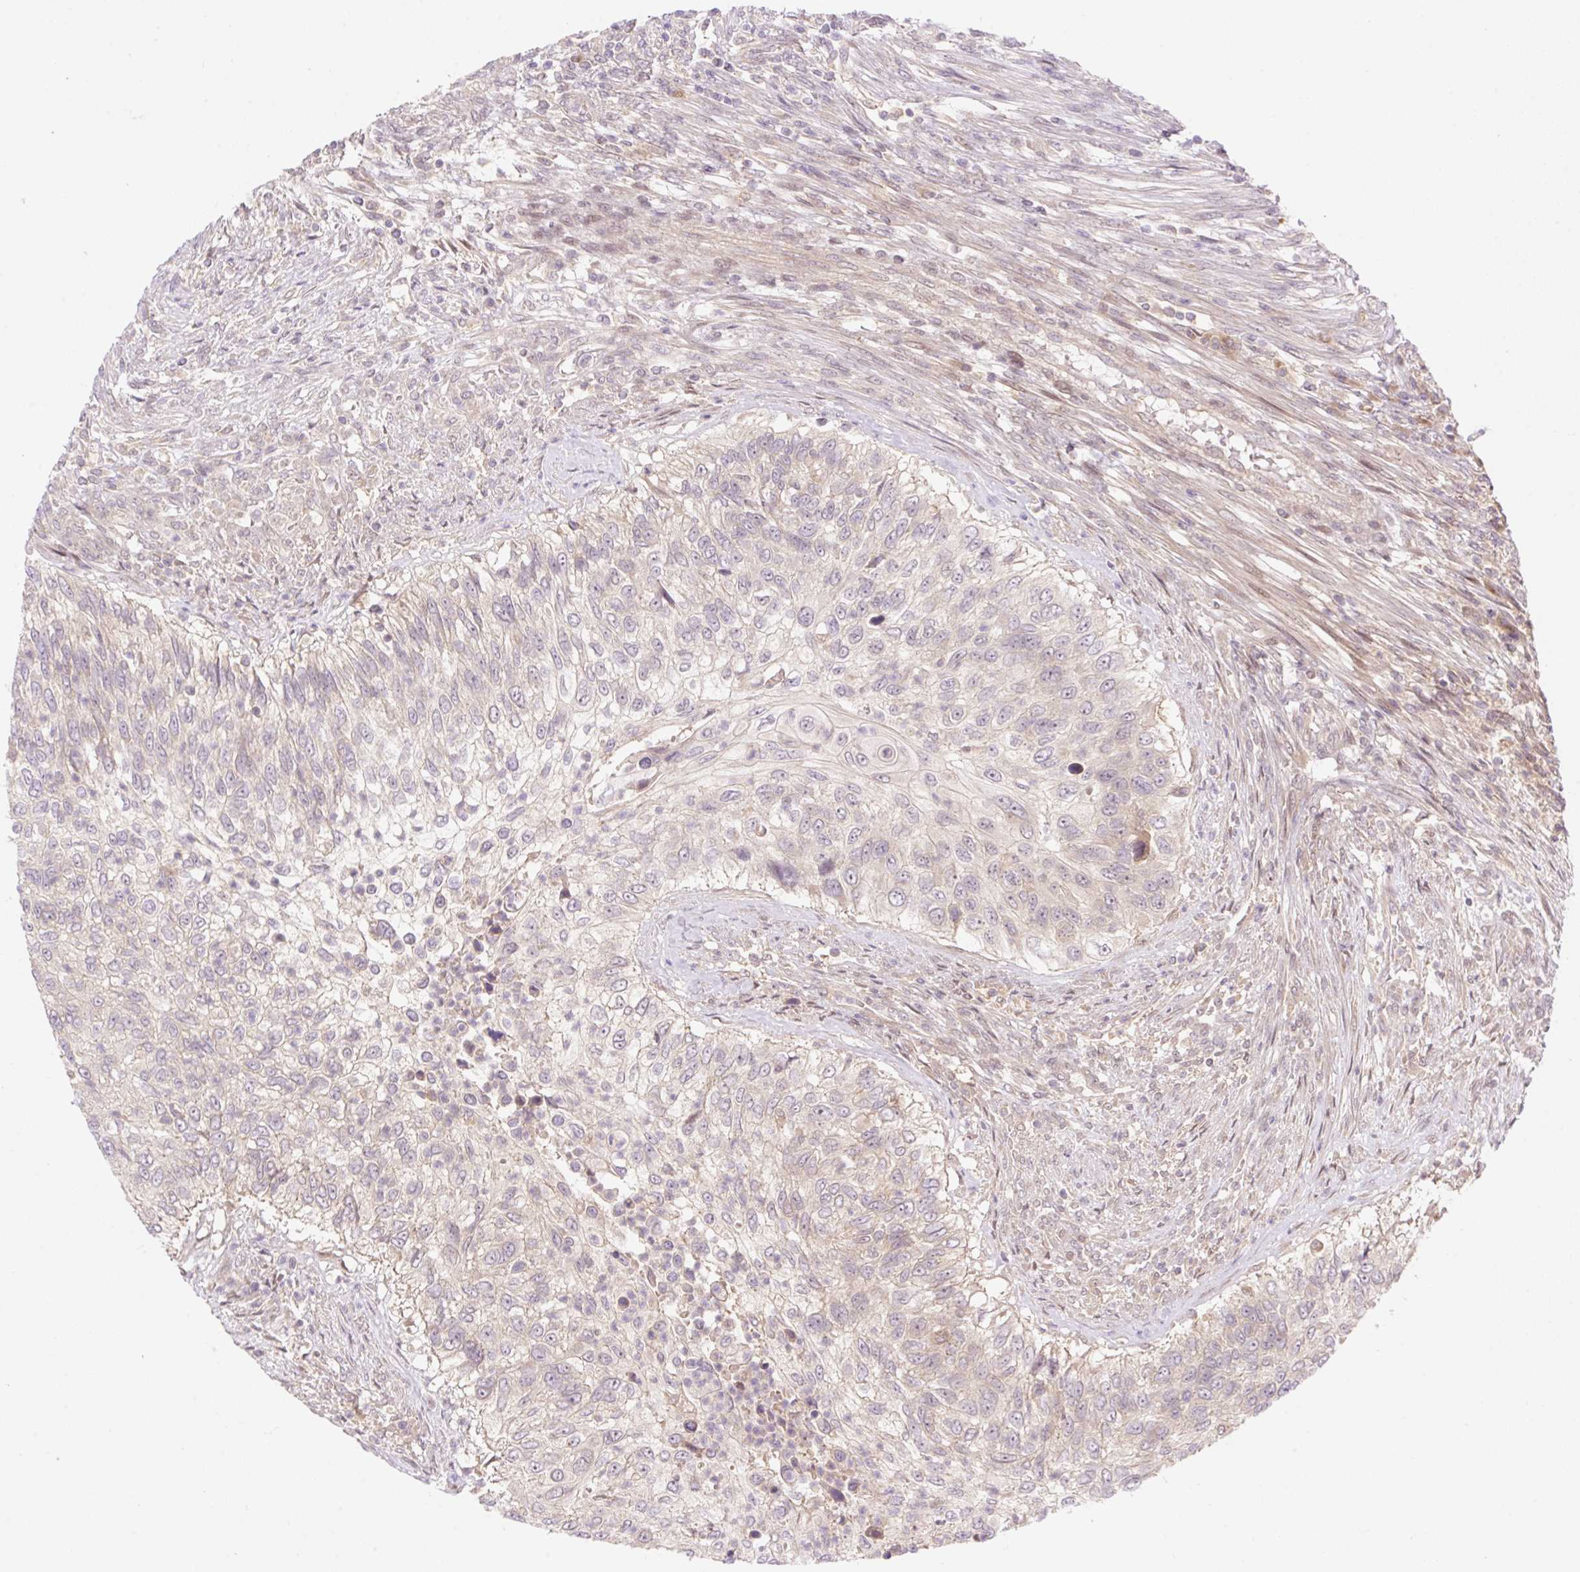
{"staining": {"intensity": "negative", "quantity": "none", "location": "none"}, "tissue": "urothelial cancer", "cell_type": "Tumor cells", "image_type": "cancer", "snomed": [{"axis": "morphology", "description": "Urothelial carcinoma, High grade"}, {"axis": "topography", "description": "Urinary bladder"}], "caption": "Tumor cells are negative for protein expression in human urothelial cancer.", "gene": "VPS25", "patient": {"sex": "female", "age": 60}}